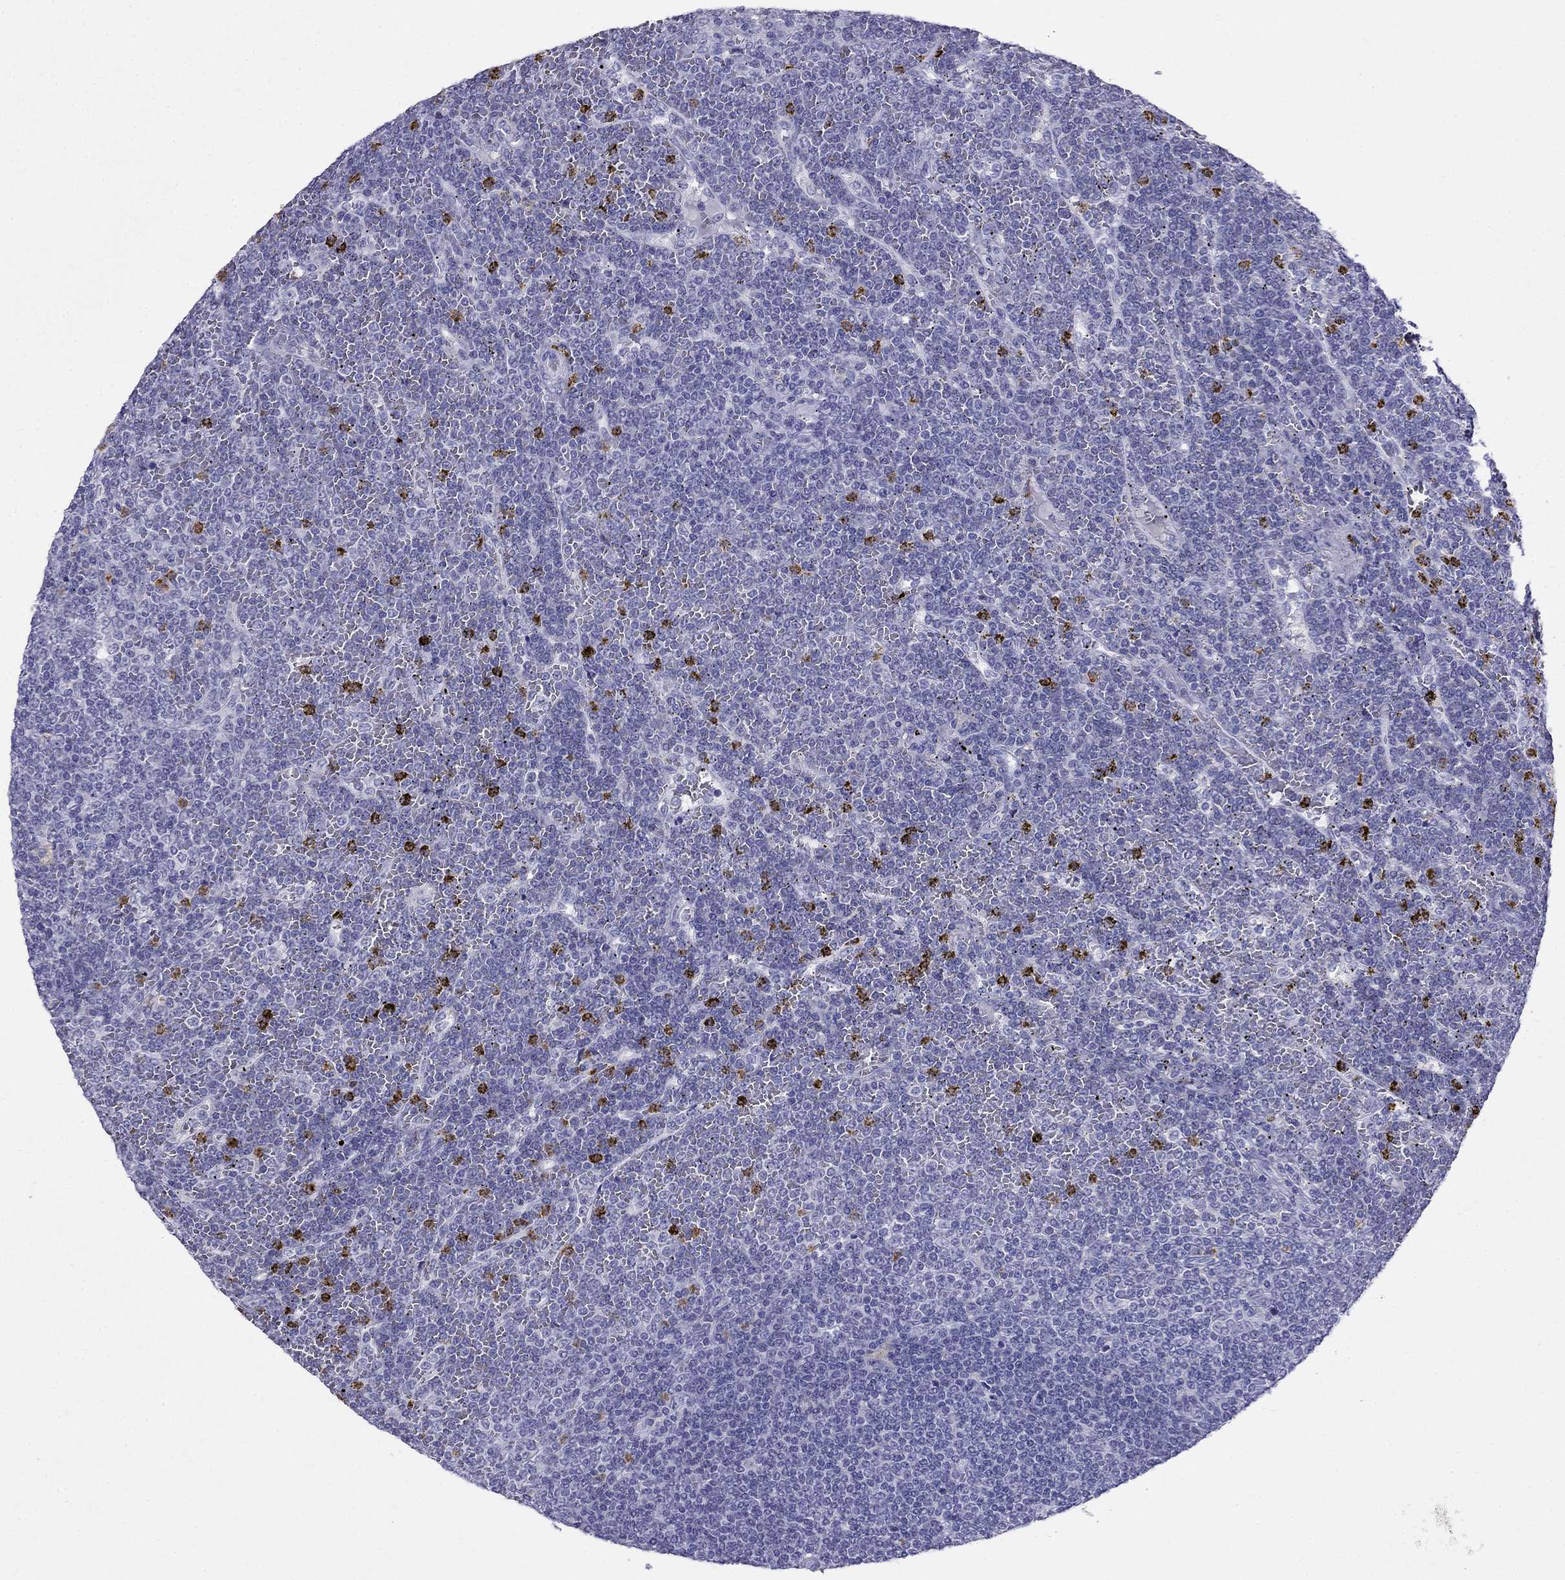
{"staining": {"intensity": "negative", "quantity": "none", "location": "none"}, "tissue": "lymphoma", "cell_type": "Tumor cells", "image_type": "cancer", "snomed": [{"axis": "morphology", "description": "Malignant lymphoma, non-Hodgkin's type, Low grade"}, {"axis": "topography", "description": "Spleen"}], "caption": "This is an IHC photomicrograph of human lymphoma. There is no staining in tumor cells.", "gene": "PPP1R36", "patient": {"sex": "female", "age": 19}}